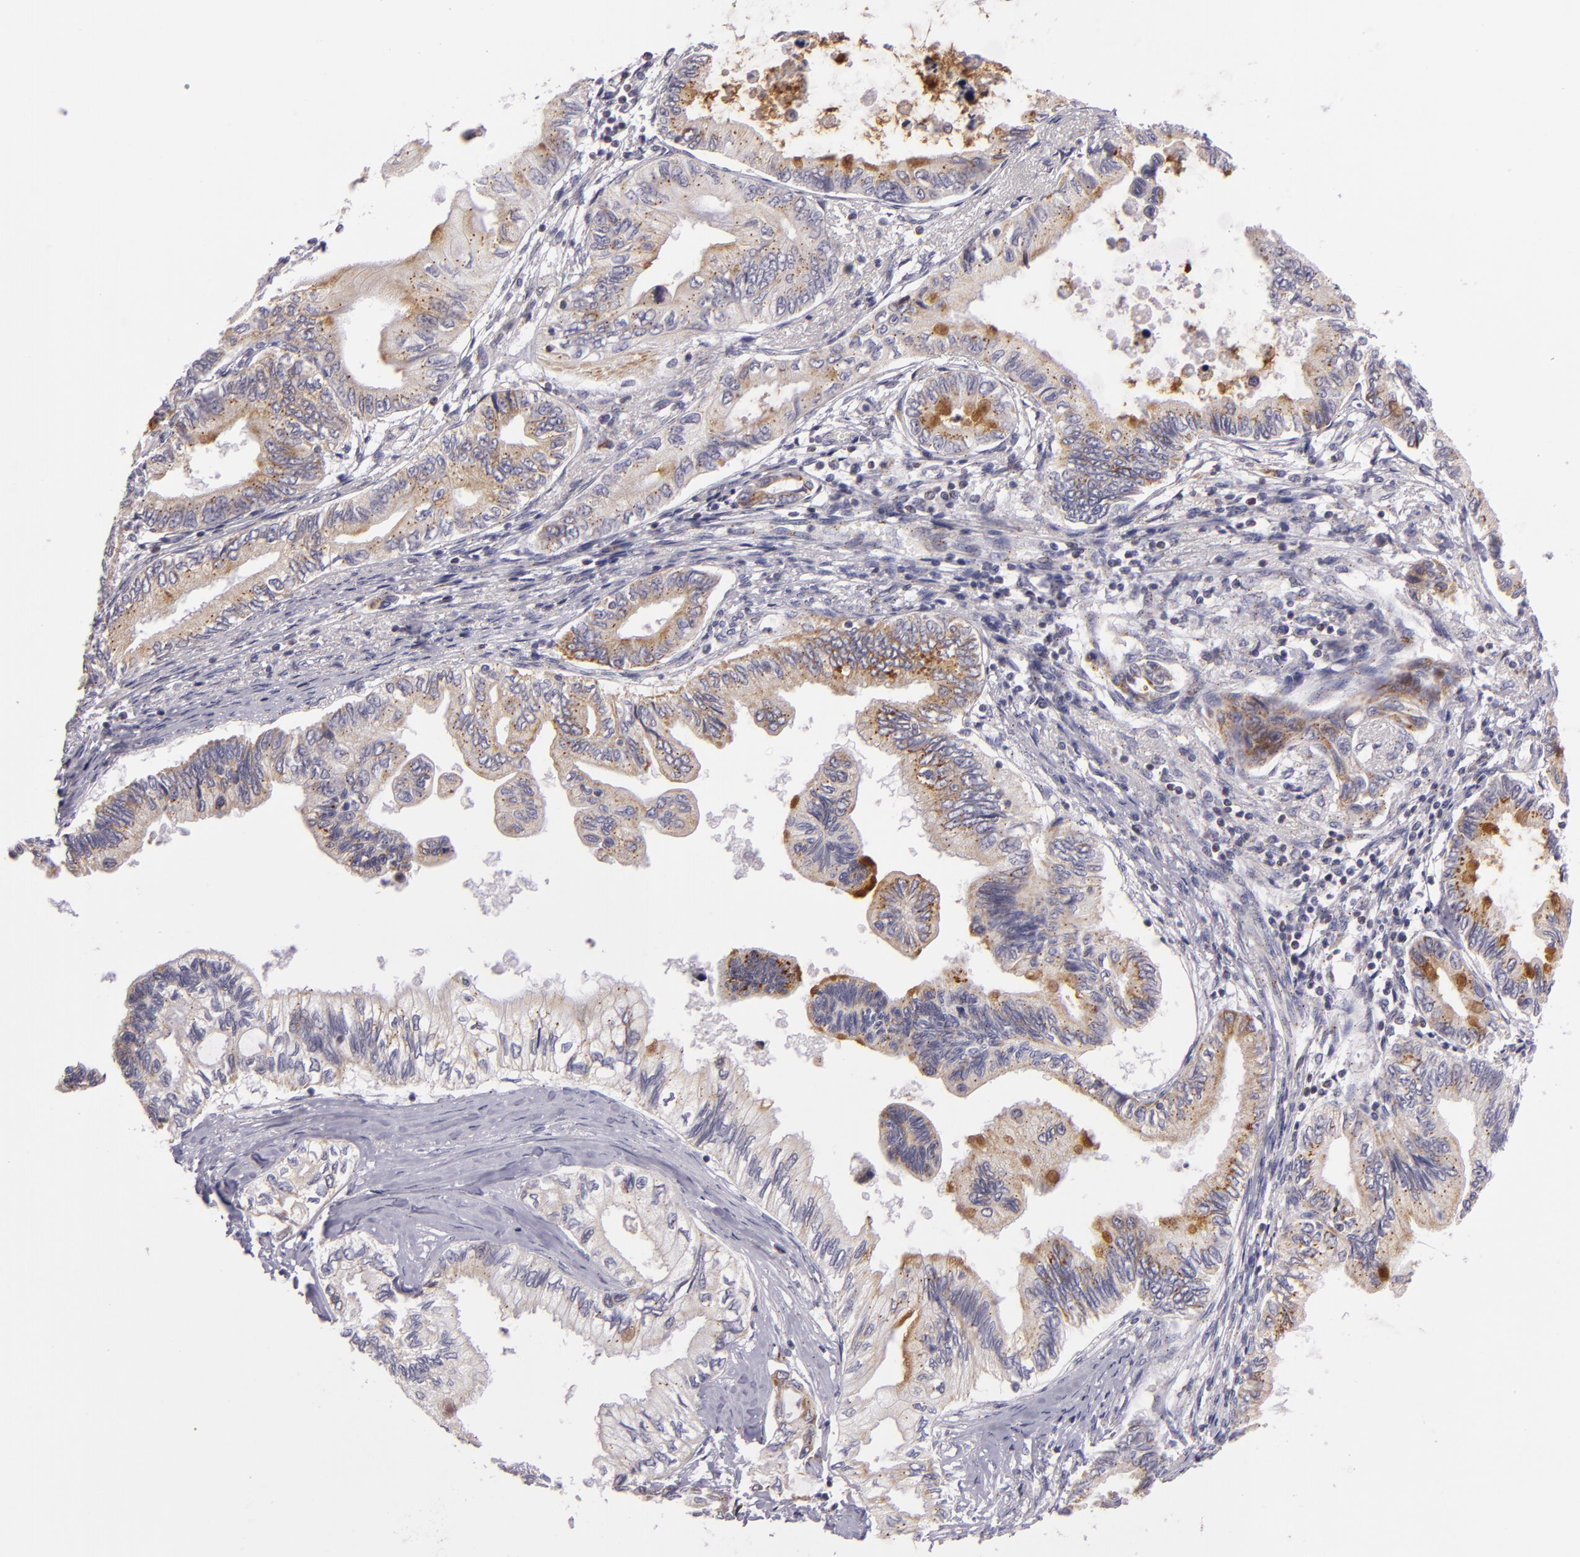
{"staining": {"intensity": "weak", "quantity": "25%-75%", "location": "cytoplasmic/membranous"}, "tissue": "pancreatic cancer", "cell_type": "Tumor cells", "image_type": "cancer", "snomed": [{"axis": "morphology", "description": "Adenocarcinoma, NOS"}, {"axis": "topography", "description": "Pancreas"}], "caption": "Immunohistochemical staining of human adenocarcinoma (pancreatic) displays low levels of weak cytoplasmic/membranous protein positivity in about 25%-75% of tumor cells.", "gene": "CILK1", "patient": {"sex": "female", "age": 66}}